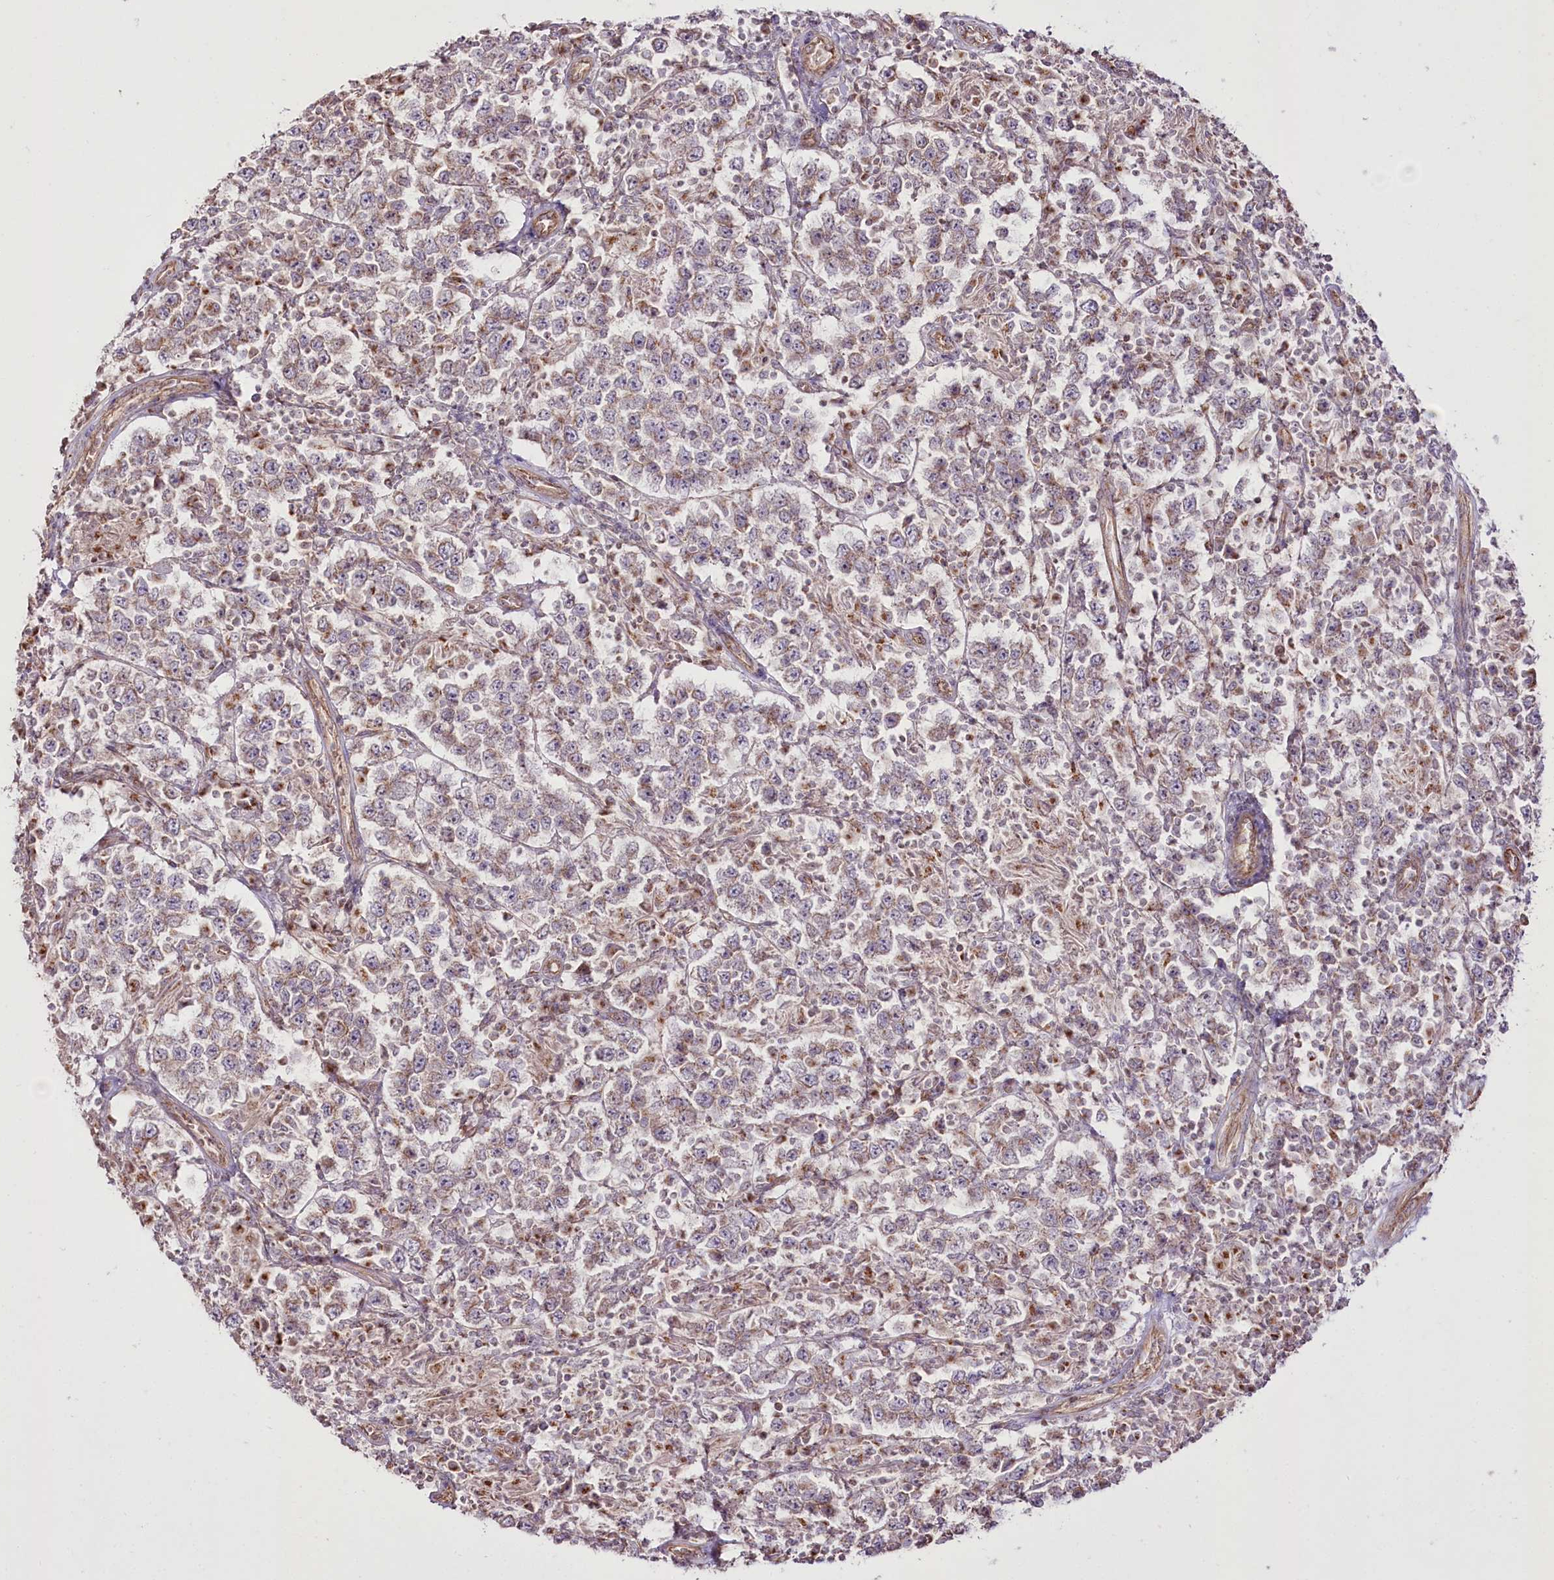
{"staining": {"intensity": "moderate", "quantity": ">75%", "location": "cytoplasmic/membranous"}, "tissue": "testis cancer", "cell_type": "Tumor cells", "image_type": "cancer", "snomed": [{"axis": "morphology", "description": "Normal tissue, NOS"}, {"axis": "morphology", "description": "Urothelial carcinoma, High grade"}, {"axis": "morphology", "description": "Seminoma, NOS"}, {"axis": "morphology", "description": "Carcinoma, Embryonal, NOS"}, {"axis": "topography", "description": "Urinary bladder"}, {"axis": "topography", "description": "Testis"}], "caption": "A brown stain shows moderate cytoplasmic/membranous staining of a protein in human testis seminoma tumor cells. (Stains: DAB (3,3'-diaminobenzidine) in brown, nuclei in blue, Microscopy: brightfield microscopy at high magnification).", "gene": "REXO2", "patient": {"sex": "male", "age": 41}}